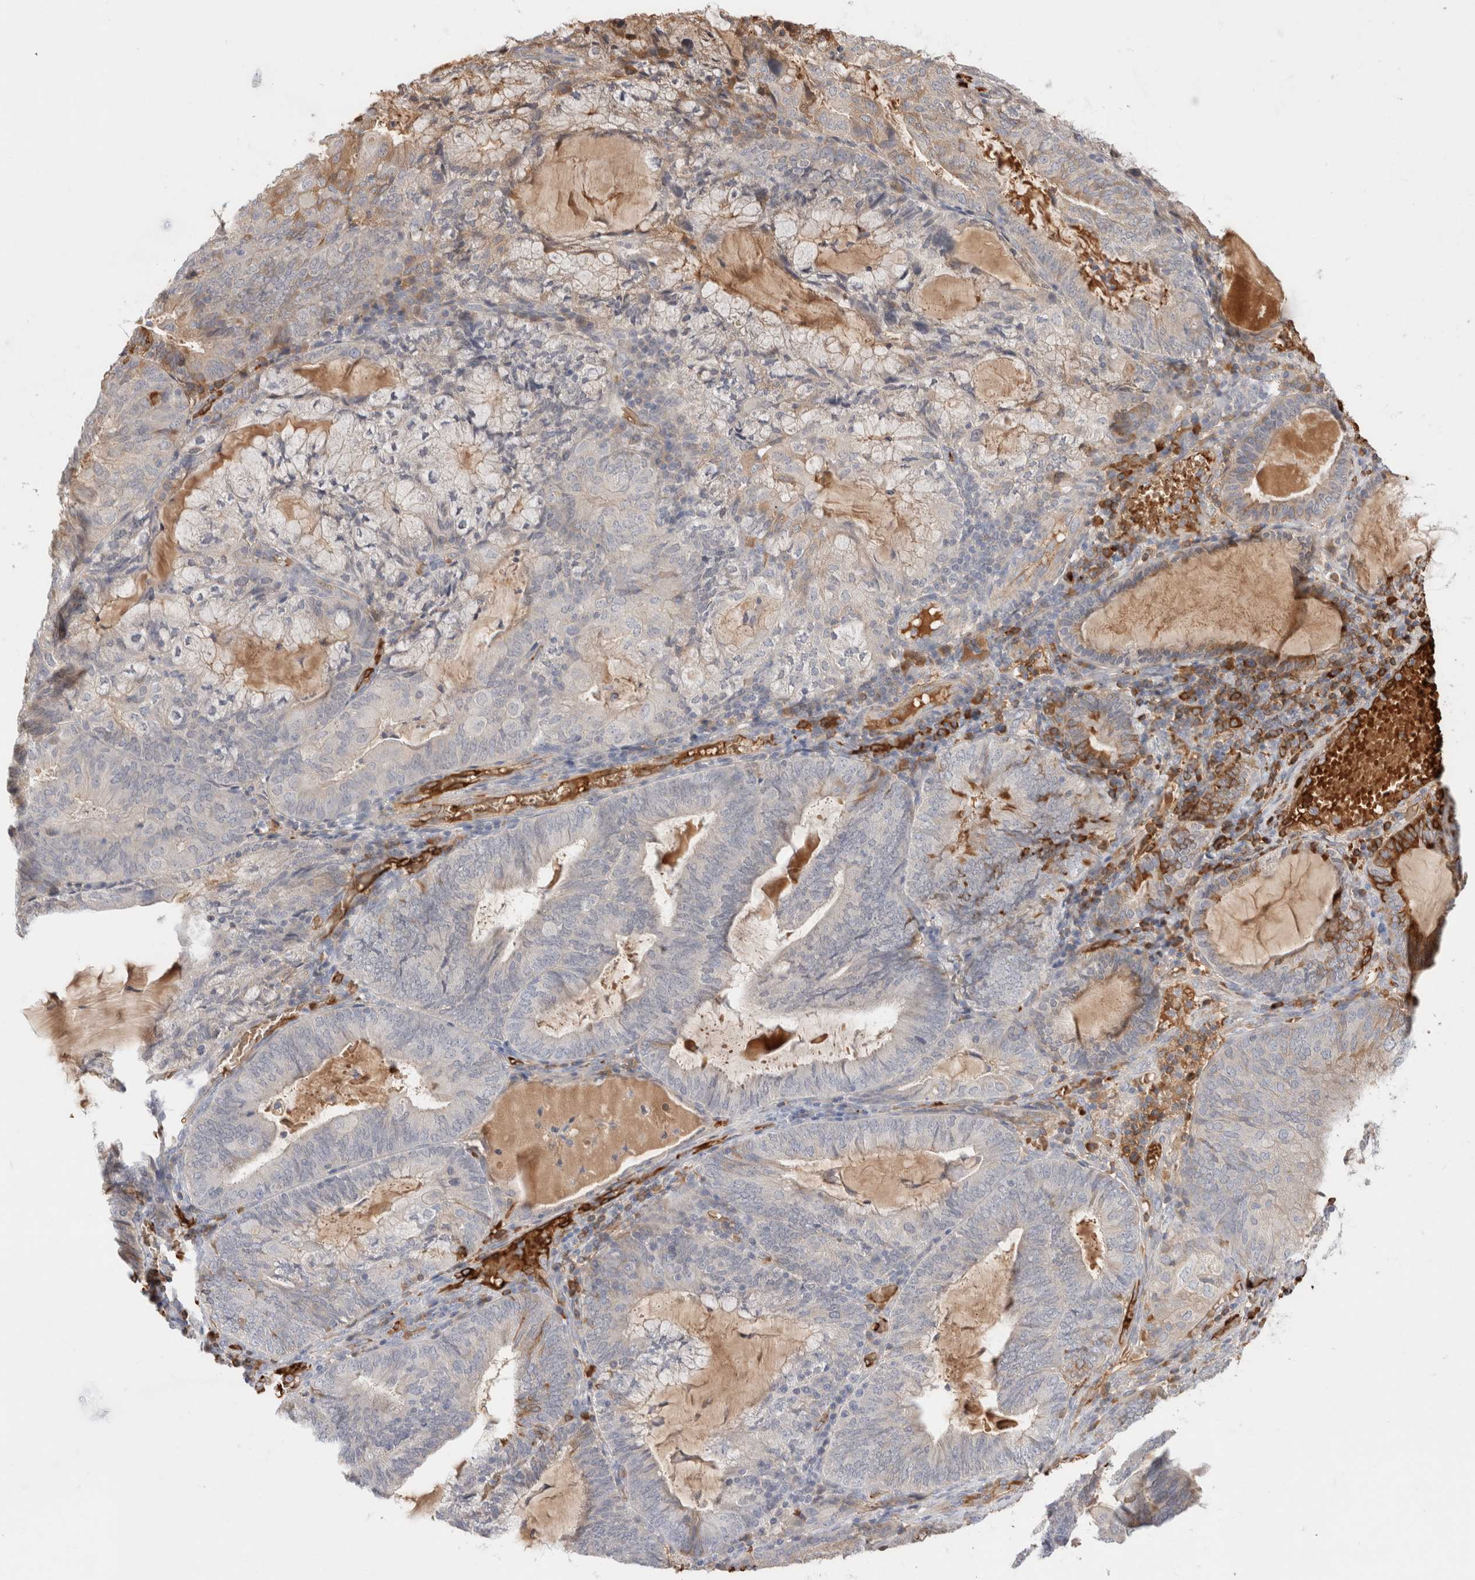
{"staining": {"intensity": "strong", "quantity": "<25%", "location": "cytoplasmic/membranous"}, "tissue": "endometrial cancer", "cell_type": "Tumor cells", "image_type": "cancer", "snomed": [{"axis": "morphology", "description": "Adenocarcinoma, NOS"}, {"axis": "topography", "description": "Endometrium"}], "caption": "Immunohistochemical staining of human endometrial adenocarcinoma demonstrates medium levels of strong cytoplasmic/membranous expression in about <25% of tumor cells.", "gene": "MST1", "patient": {"sex": "female", "age": 81}}